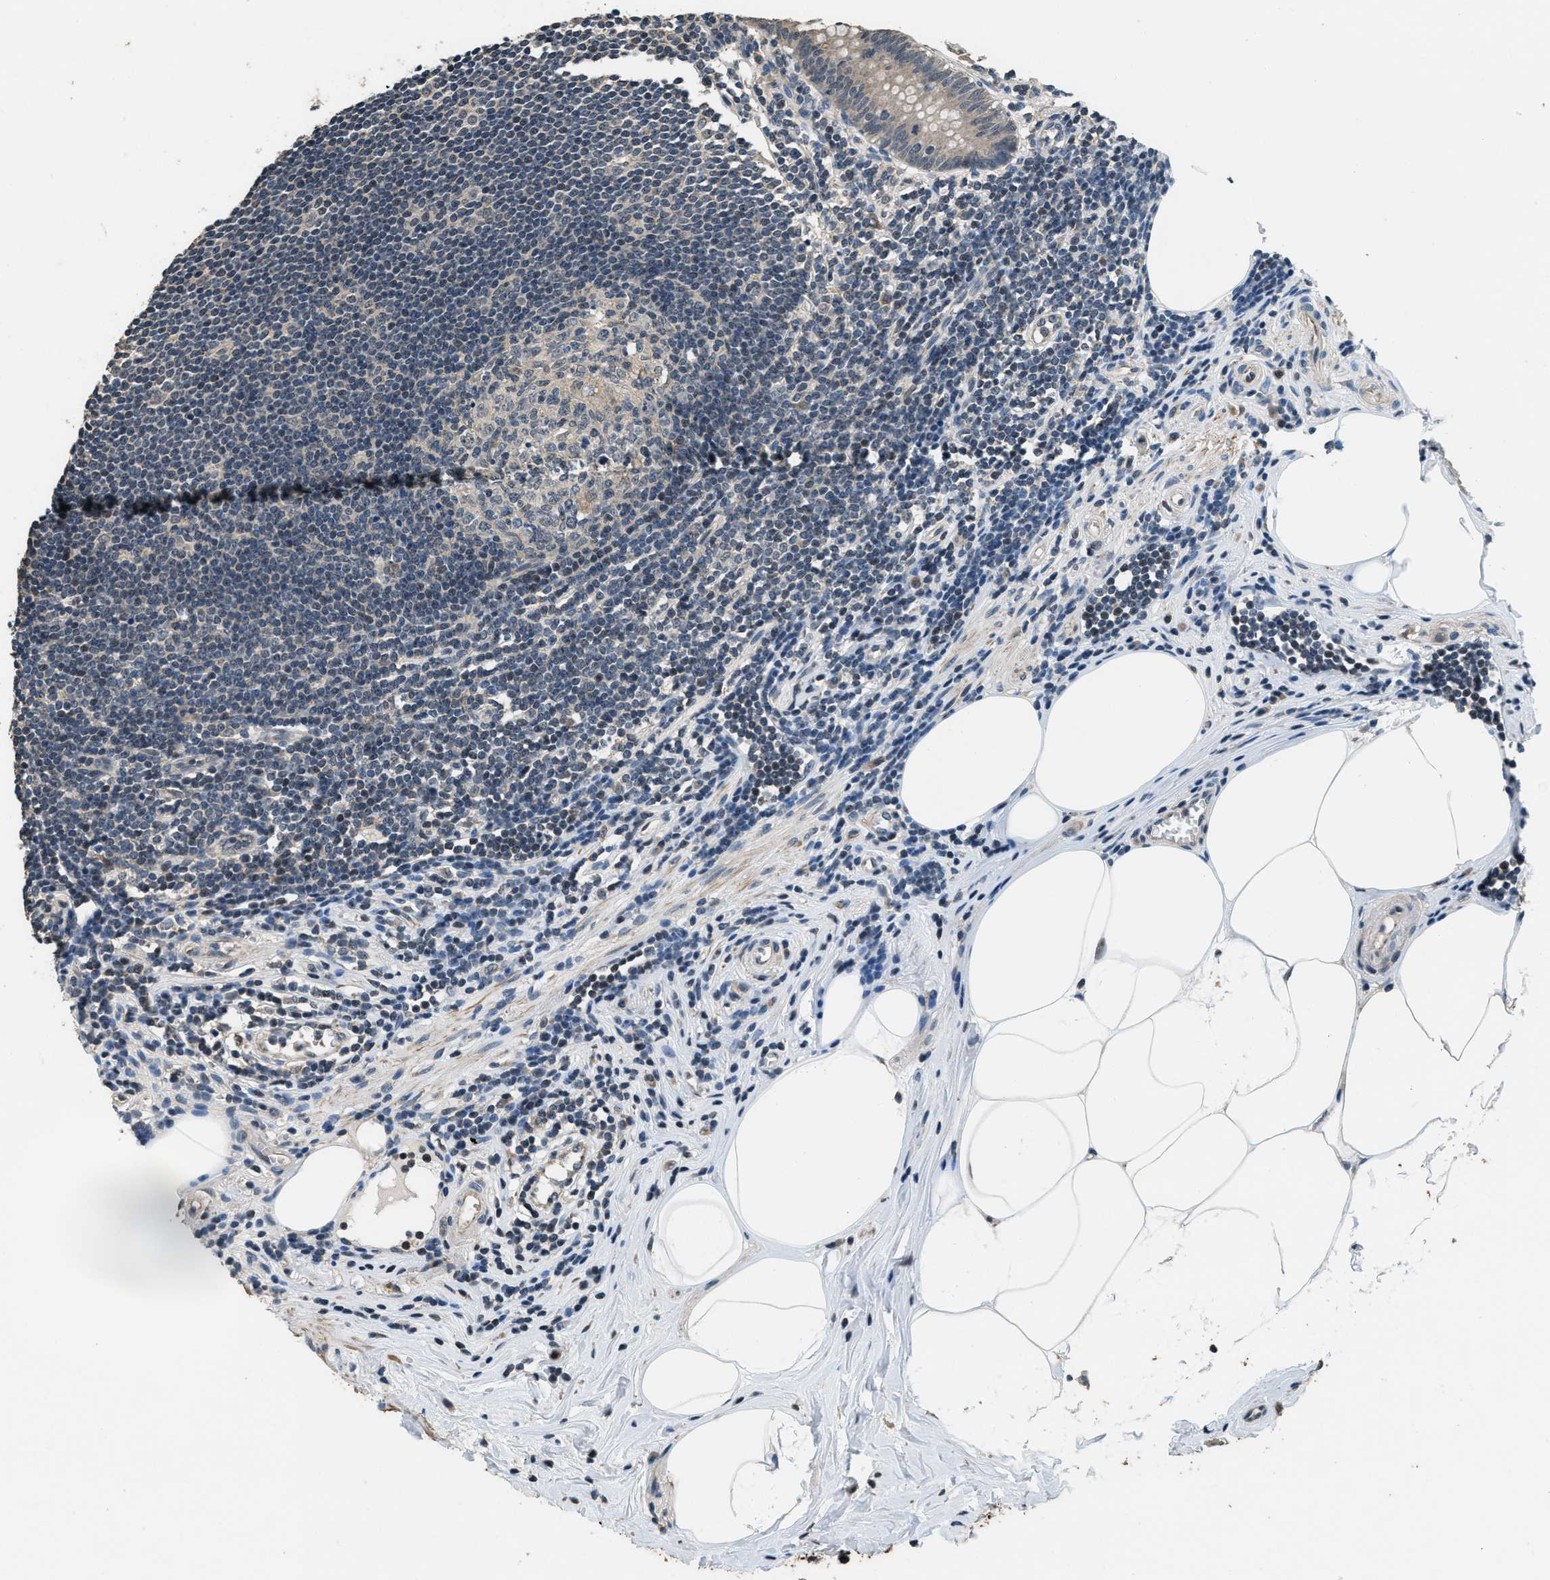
{"staining": {"intensity": "weak", "quantity": "25%-75%", "location": "cytoplasmic/membranous,nuclear"}, "tissue": "appendix", "cell_type": "Glandular cells", "image_type": "normal", "snomed": [{"axis": "morphology", "description": "Normal tissue, NOS"}, {"axis": "topography", "description": "Appendix"}], "caption": "Protein expression analysis of unremarkable human appendix reveals weak cytoplasmic/membranous,nuclear expression in approximately 25%-75% of glandular cells.", "gene": "NAT1", "patient": {"sex": "female", "age": 50}}